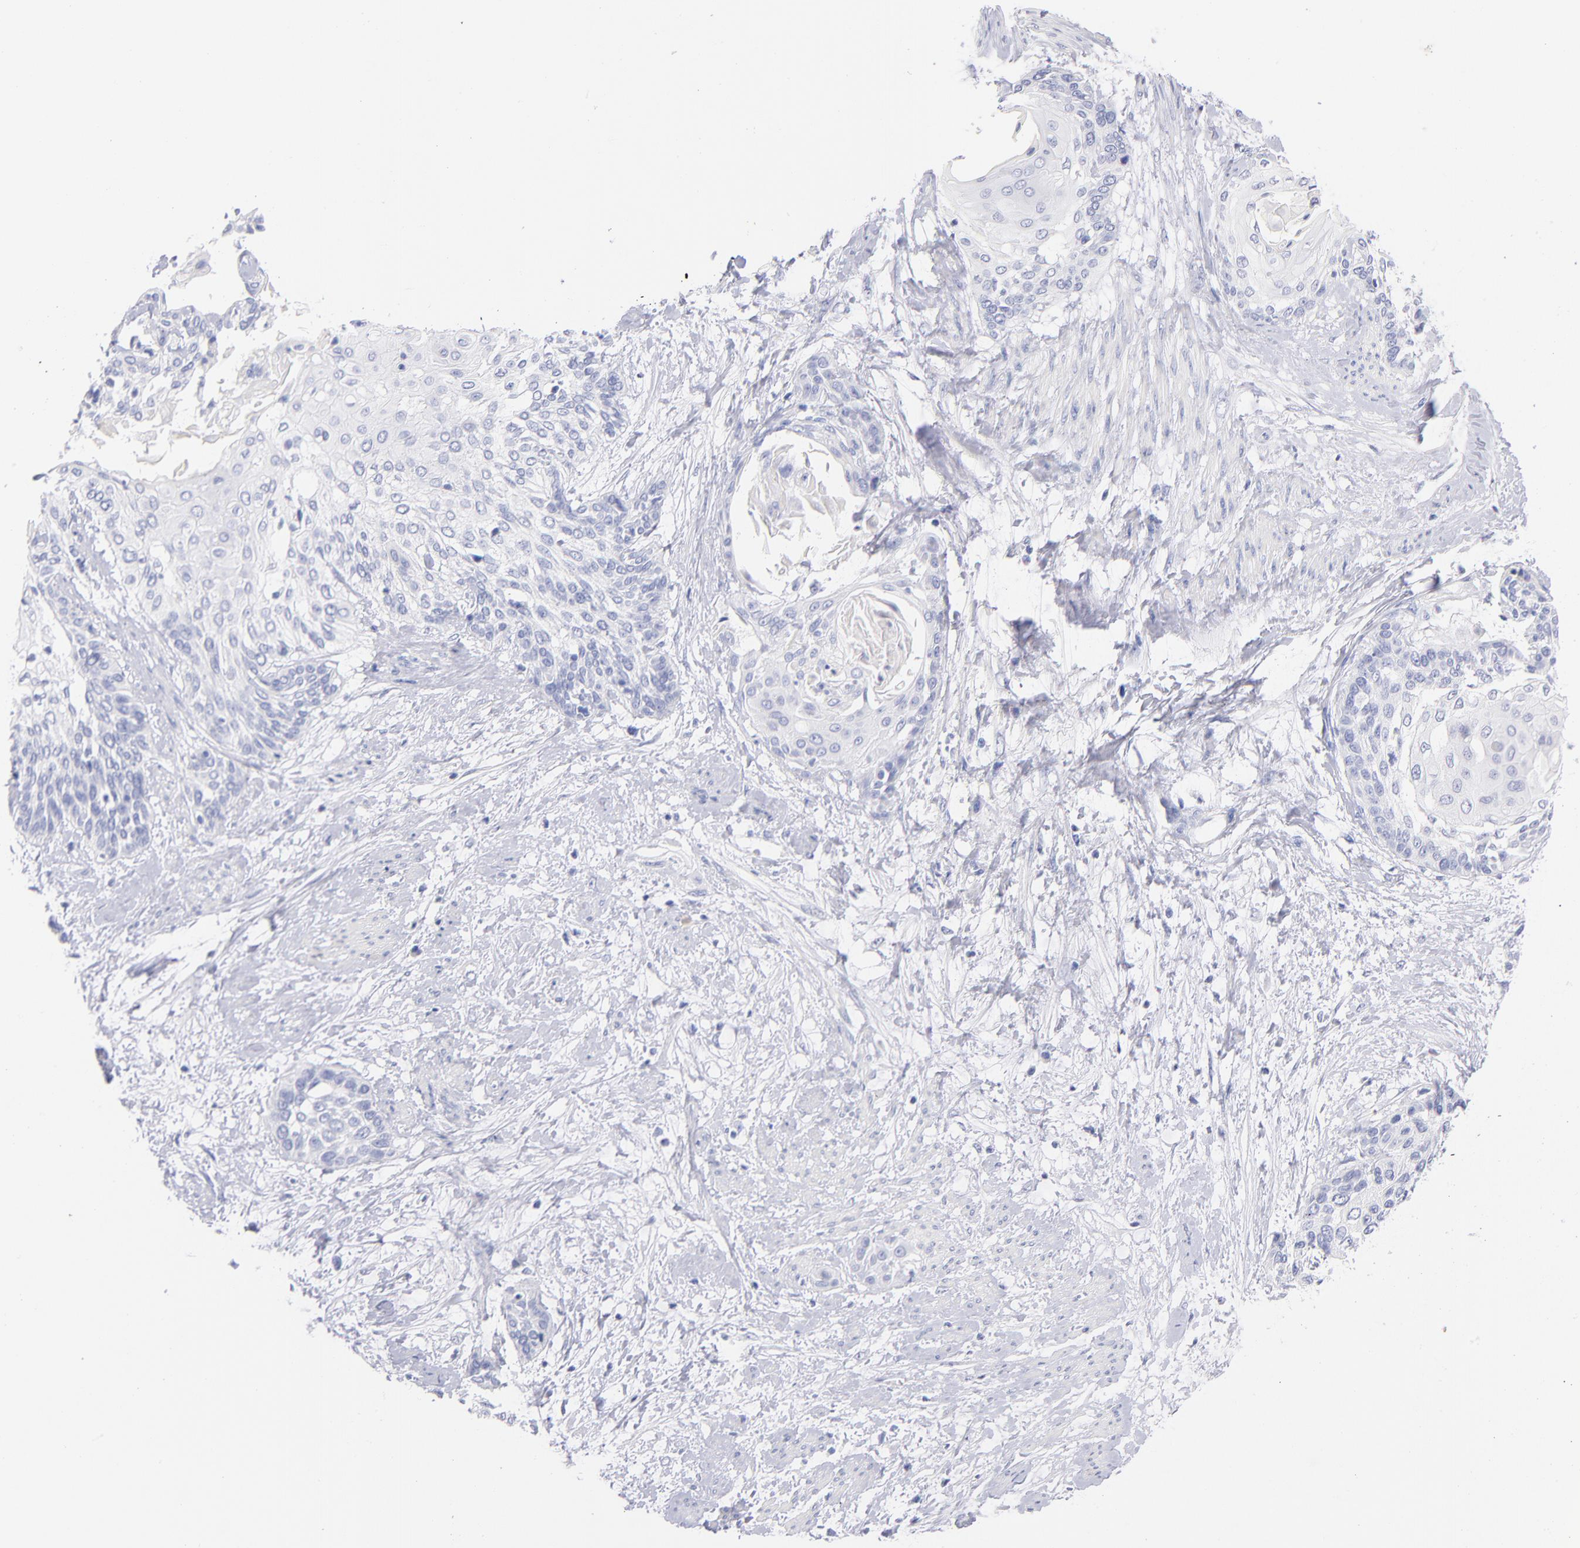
{"staining": {"intensity": "negative", "quantity": "none", "location": "none"}, "tissue": "cervical cancer", "cell_type": "Tumor cells", "image_type": "cancer", "snomed": [{"axis": "morphology", "description": "Squamous cell carcinoma, NOS"}, {"axis": "topography", "description": "Cervix"}], "caption": "Photomicrograph shows no protein positivity in tumor cells of squamous cell carcinoma (cervical) tissue.", "gene": "SCGN", "patient": {"sex": "female", "age": 57}}